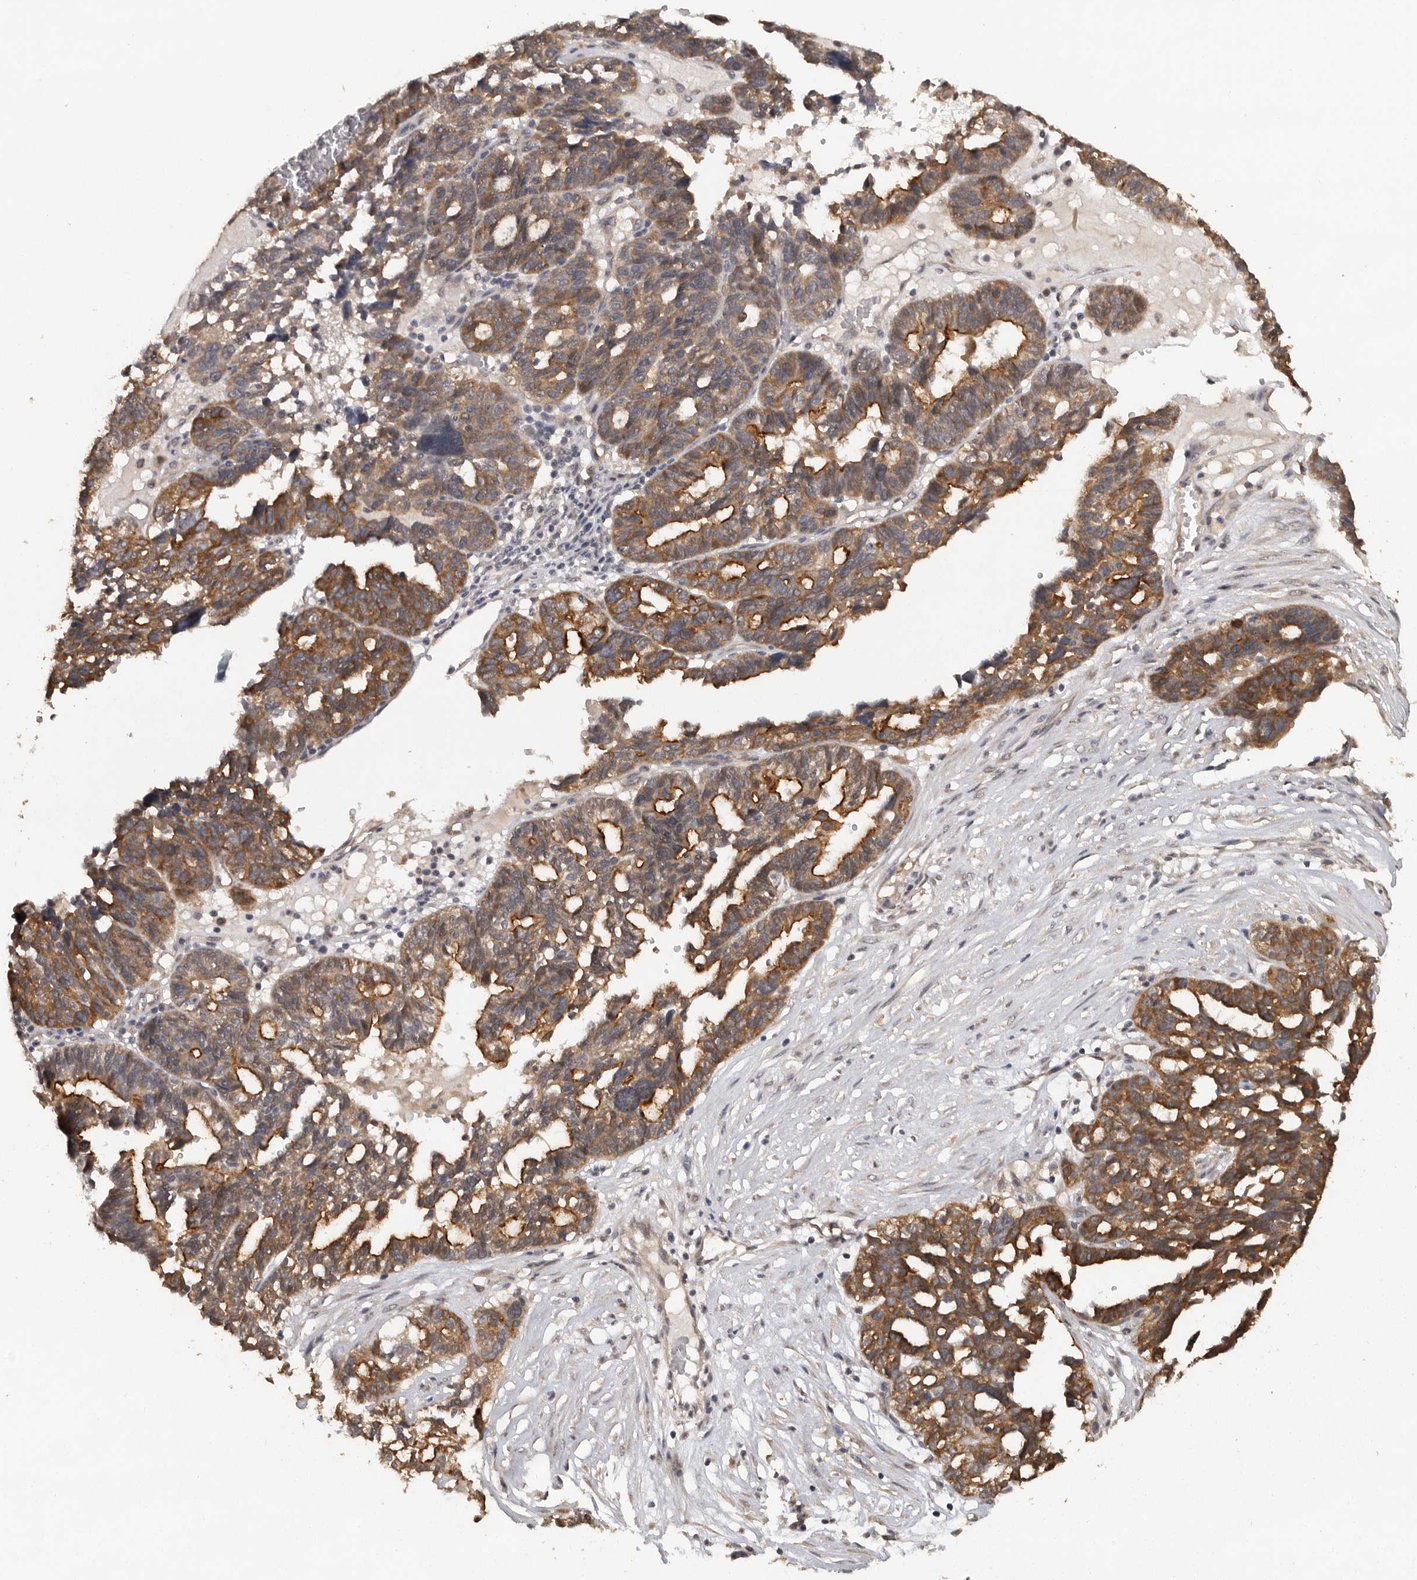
{"staining": {"intensity": "moderate", "quantity": ">75%", "location": "cytoplasmic/membranous"}, "tissue": "ovarian cancer", "cell_type": "Tumor cells", "image_type": "cancer", "snomed": [{"axis": "morphology", "description": "Cystadenocarcinoma, serous, NOS"}, {"axis": "topography", "description": "Ovary"}], "caption": "Tumor cells exhibit medium levels of moderate cytoplasmic/membranous expression in approximately >75% of cells in ovarian serous cystadenocarcinoma.", "gene": "BAIAP2", "patient": {"sex": "female", "age": 59}}